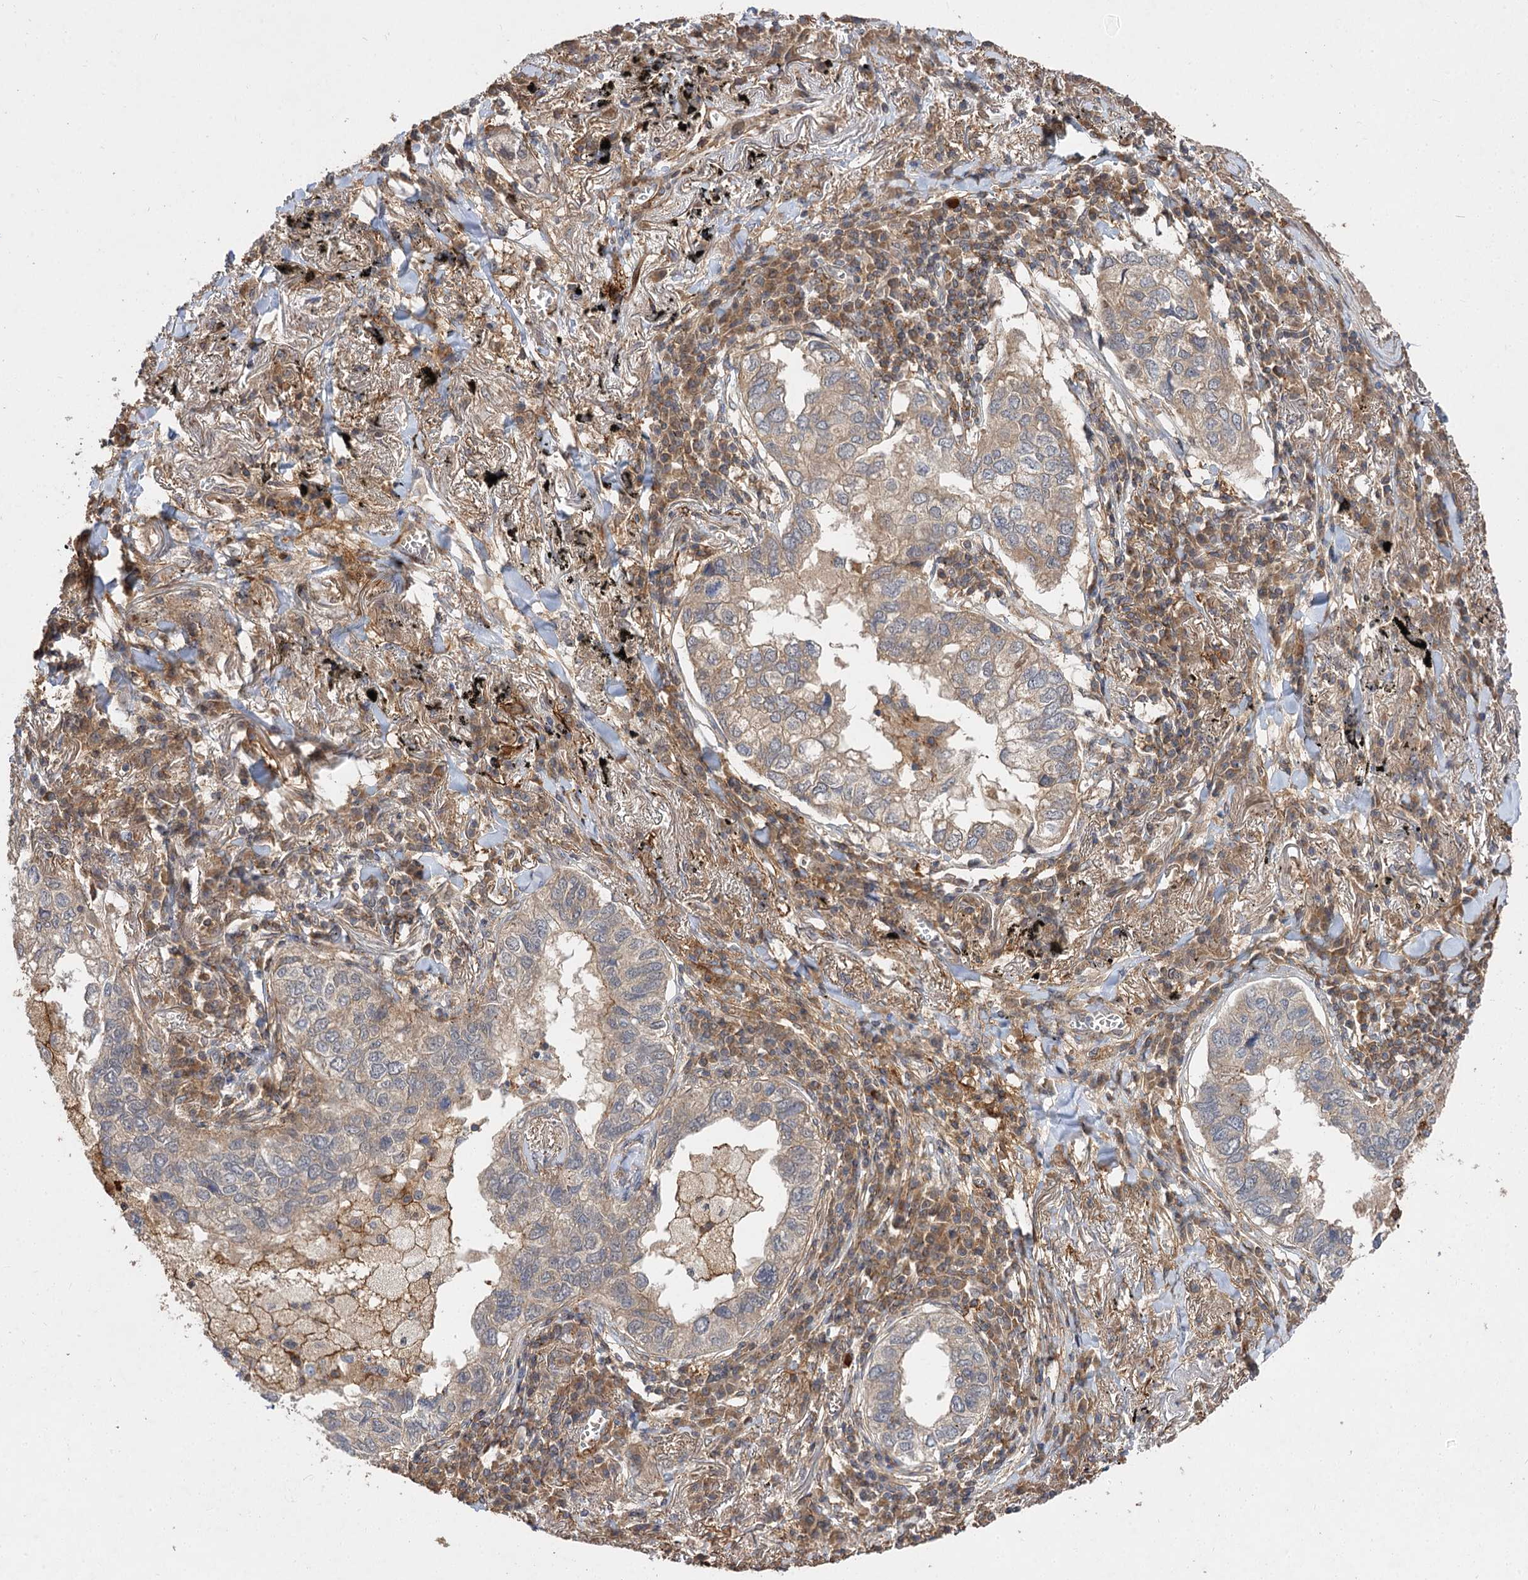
{"staining": {"intensity": "weak", "quantity": "25%-75%", "location": "cytoplasmic/membranous"}, "tissue": "lung cancer", "cell_type": "Tumor cells", "image_type": "cancer", "snomed": [{"axis": "morphology", "description": "Adenocarcinoma, NOS"}, {"axis": "topography", "description": "Lung"}], "caption": "Immunohistochemistry (IHC) of human lung cancer (adenocarcinoma) reveals low levels of weak cytoplasmic/membranous expression in about 25%-75% of tumor cells.", "gene": "FBXW8", "patient": {"sex": "male", "age": 65}}